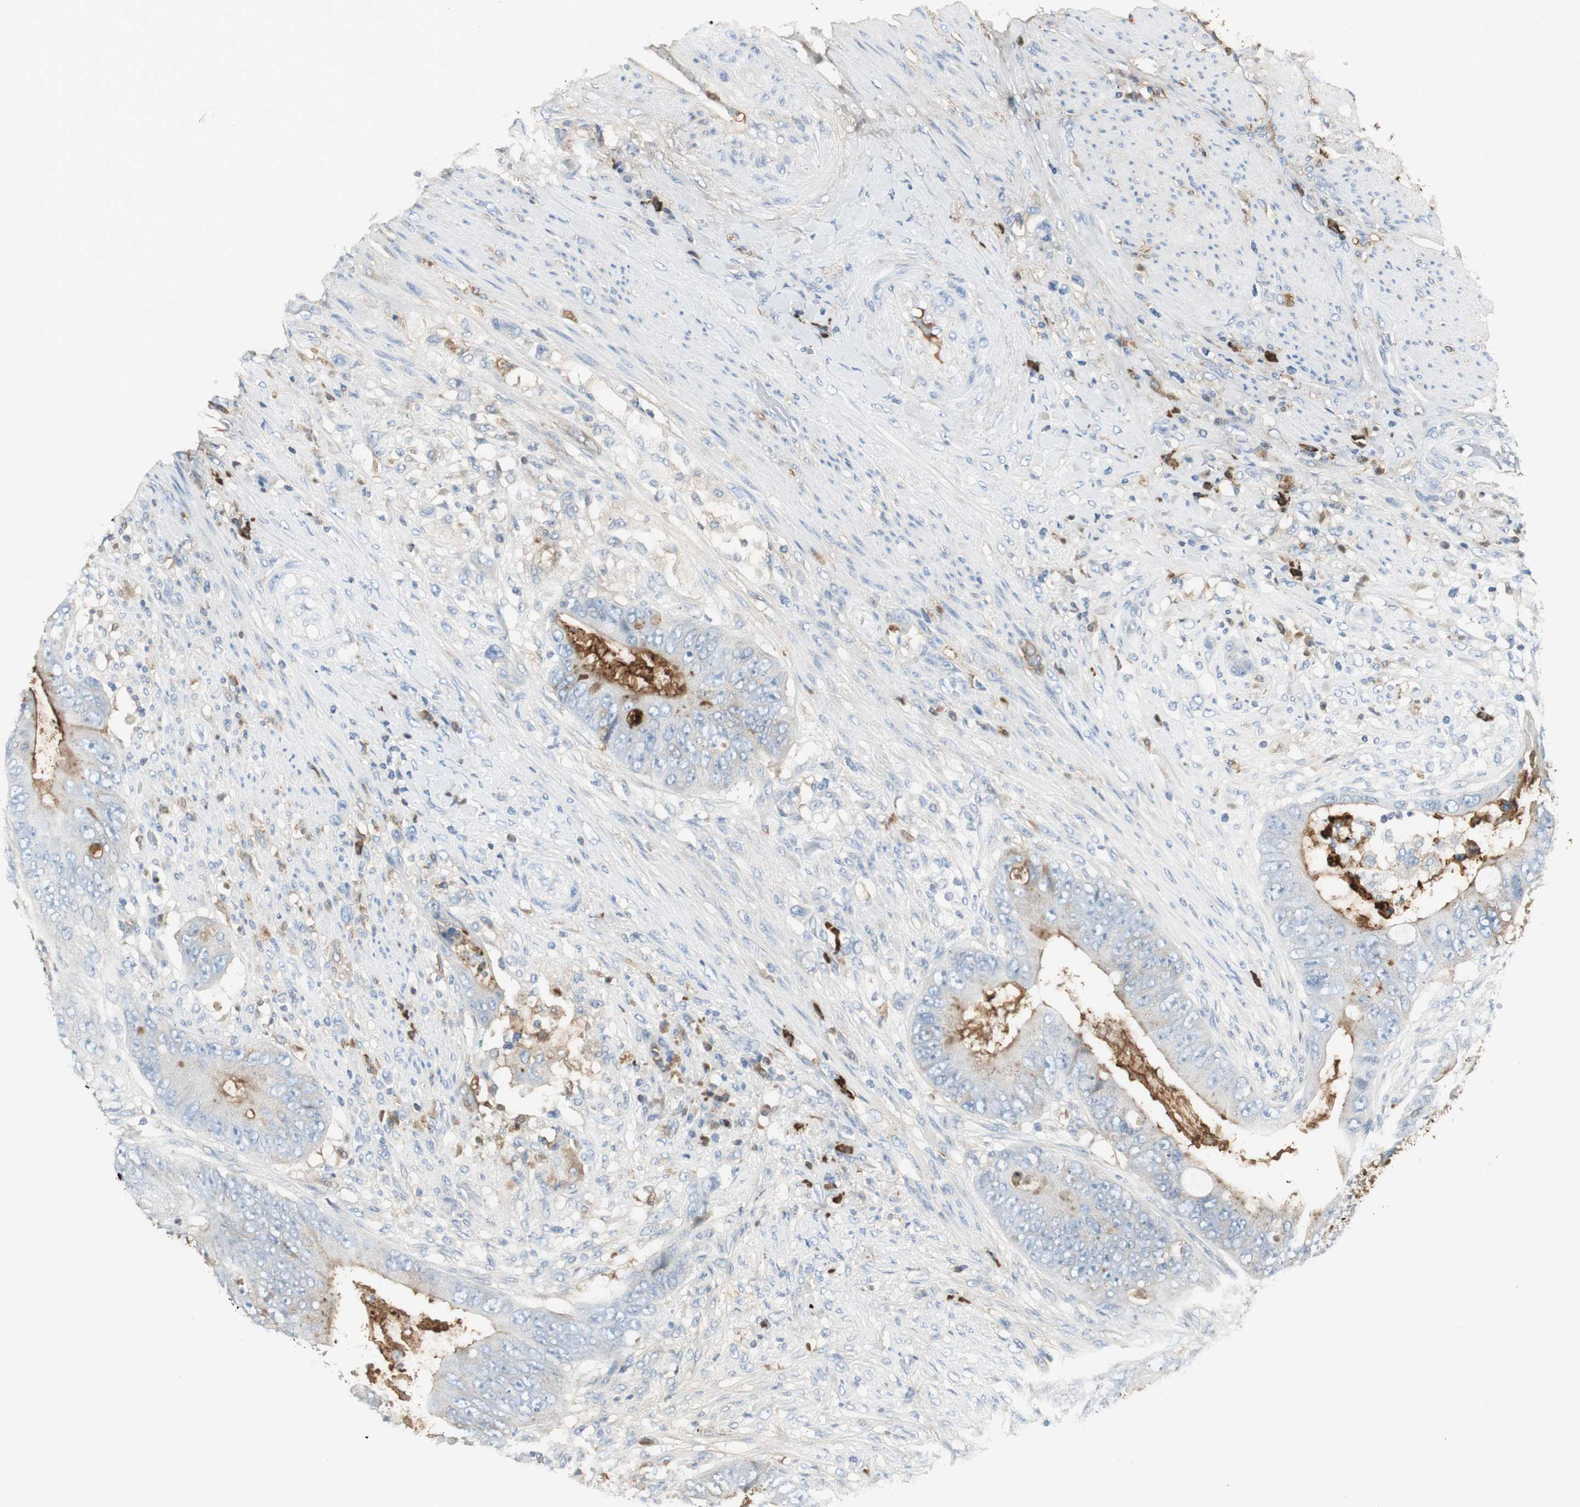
{"staining": {"intensity": "negative", "quantity": "none", "location": "none"}, "tissue": "colorectal cancer", "cell_type": "Tumor cells", "image_type": "cancer", "snomed": [{"axis": "morphology", "description": "Adenocarcinoma, NOS"}, {"axis": "topography", "description": "Rectum"}], "caption": "High magnification brightfield microscopy of adenocarcinoma (colorectal) stained with DAB (3,3'-diaminobenzidine) (brown) and counterstained with hematoxylin (blue): tumor cells show no significant expression. The staining is performed using DAB (3,3'-diaminobenzidine) brown chromogen with nuclei counter-stained in using hematoxylin.", "gene": "IGHA1", "patient": {"sex": "female", "age": 77}}